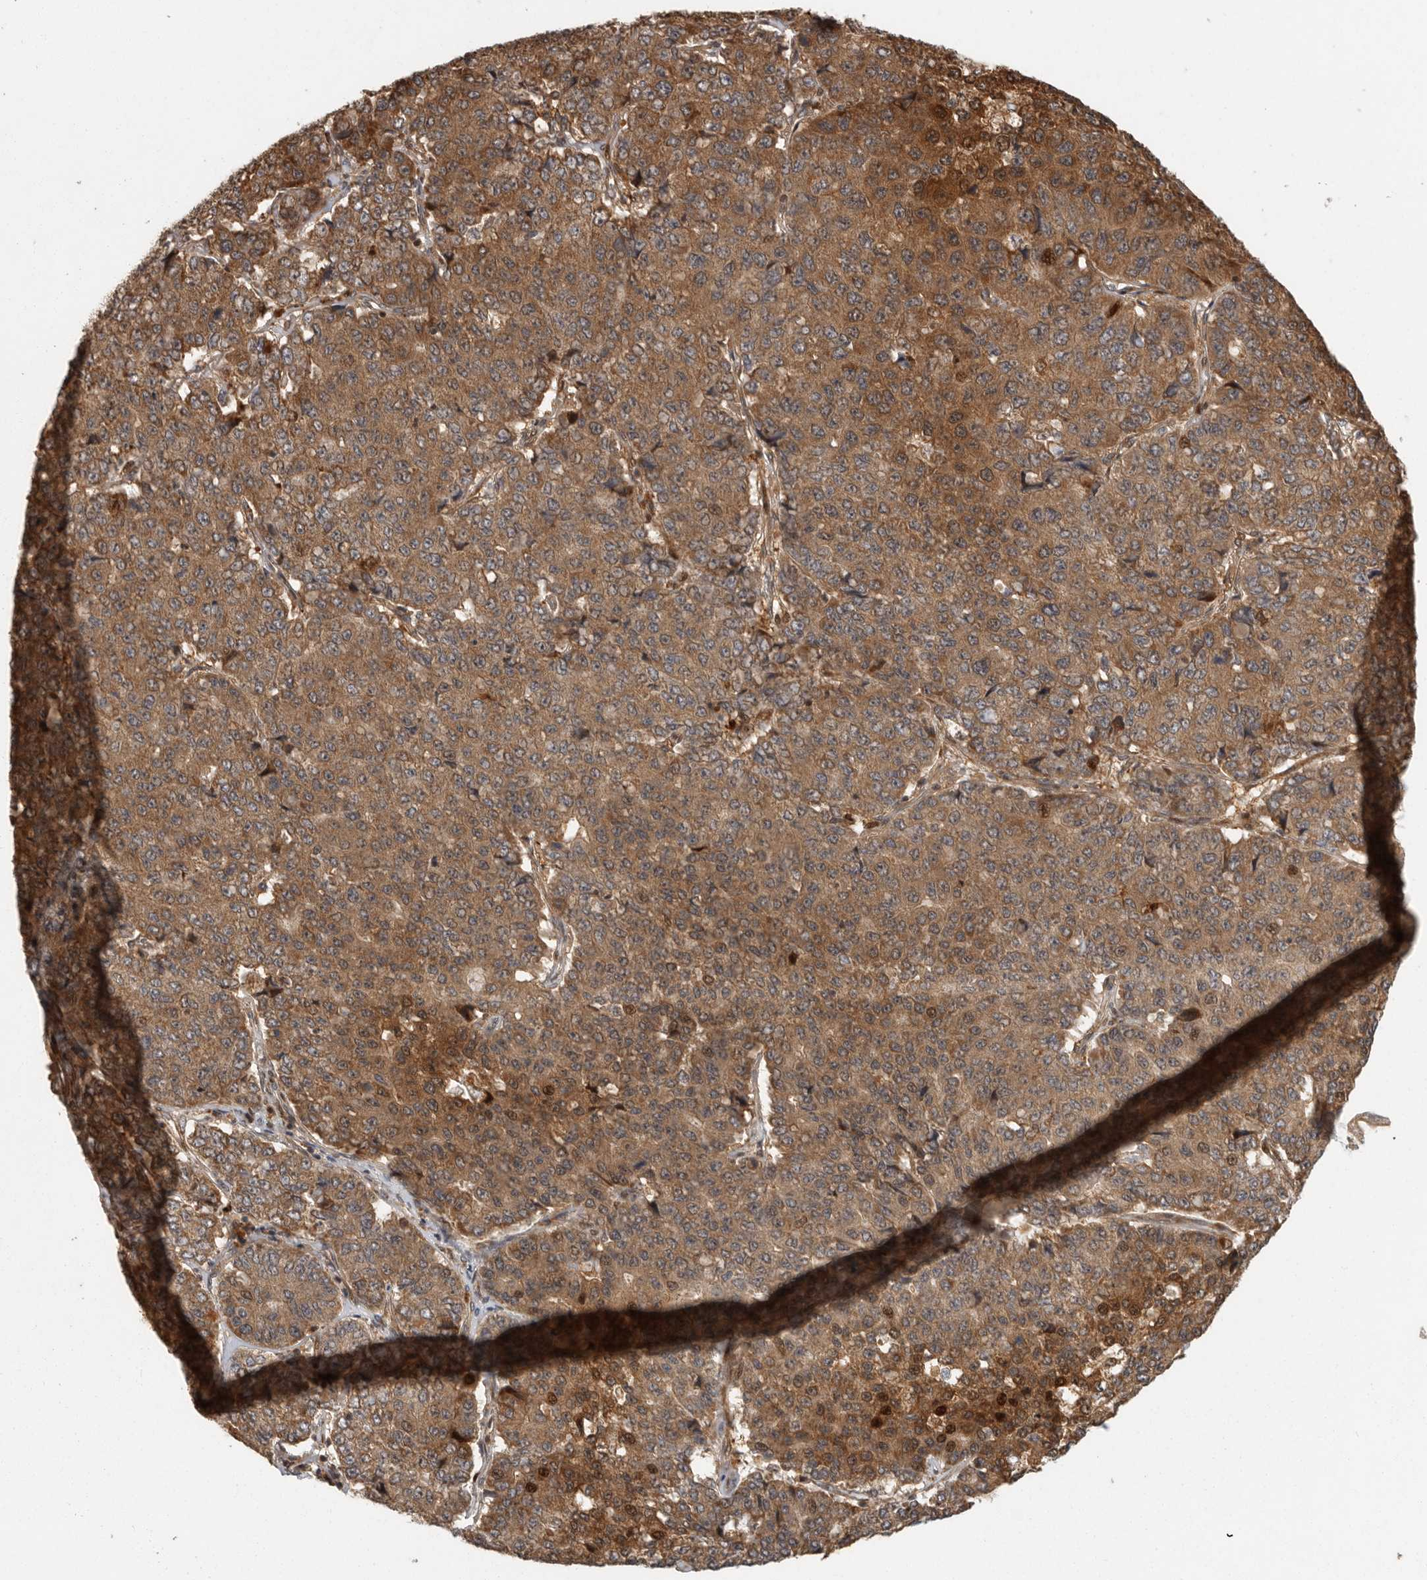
{"staining": {"intensity": "moderate", "quantity": ">75%", "location": "cytoplasmic/membranous"}, "tissue": "pancreatic cancer", "cell_type": "Tumor cells", "image_type": "cancer", "snomed": [{"axis": "morphology", "description": "Adenocarcinoma, NOS"}, {"axis": "topography", "description": "Pancreas"}], "caption": "Immunohistochemical staining of pancreatic adenocarcinoma demonstrates medium levels of moderate cytoplasmic/membranous protein positivity in approximately >75% of tumor cells. (DAB IHC, brown staining for protein, blue staining for nuclei).", "gene": "SWT1", "patient": {"sex": "male", "age": 50}}